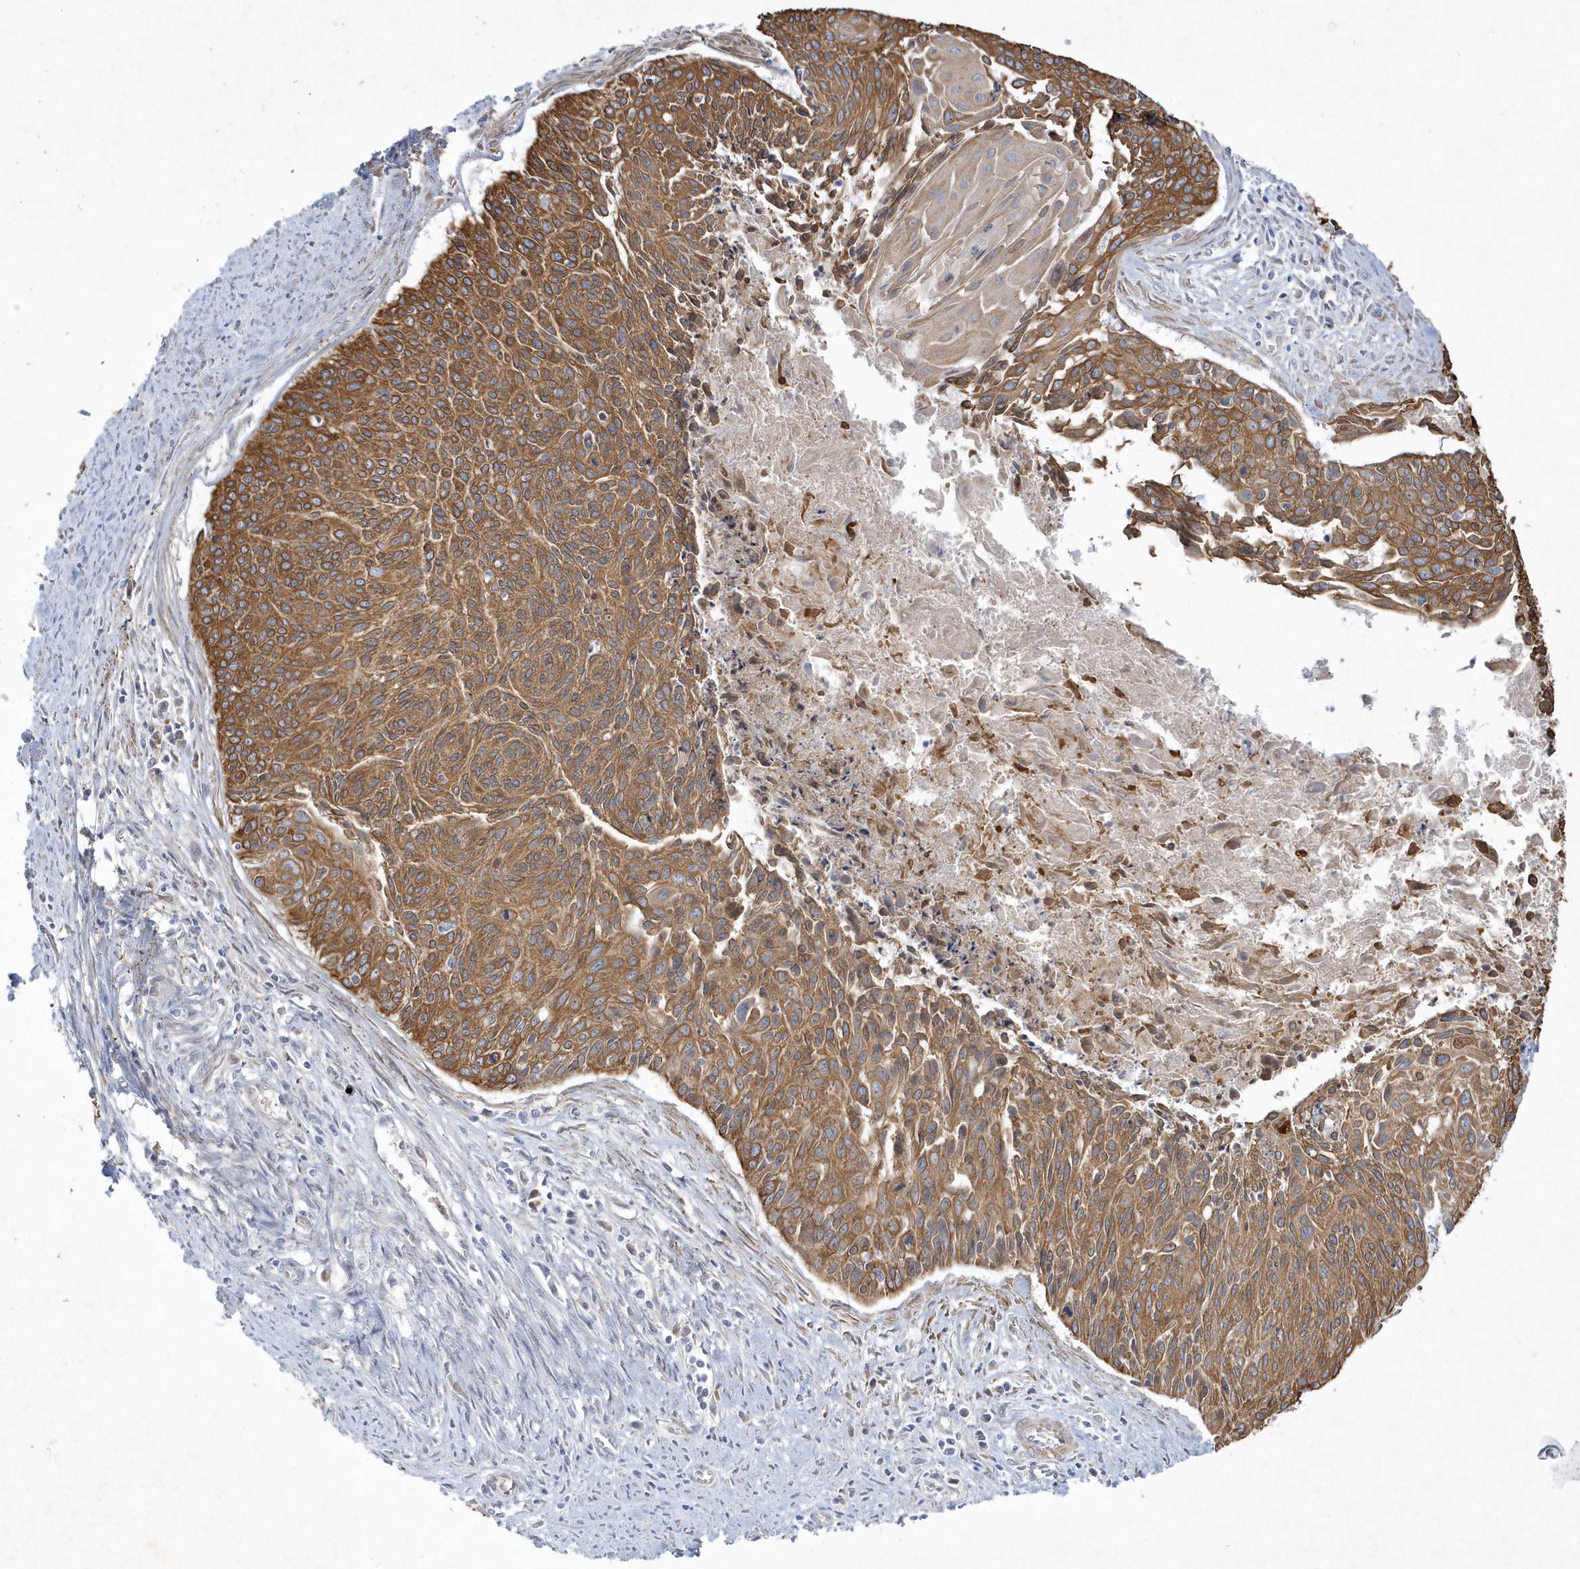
{"staining": {"intensity": "strong", "quantity": ">75%", "location": "cytoplasmic/membranous"}, "tissue": "cervical cancer", "cell_type": "Tumor cells", "image_type": "cancer", "snomed": [{"axis": "morphology", "description": "Squamous cell carcinoma, NOS"}, {"axis": "topography", "description": "Cervix"}], "caption": "Tumor cells reveal strong cytoplasmic/membranous expression in about >75% of cells in cervical squamous cell carcinoma.", "gene": "LARS1", "patient": {"sex": "female", "age": 55}}